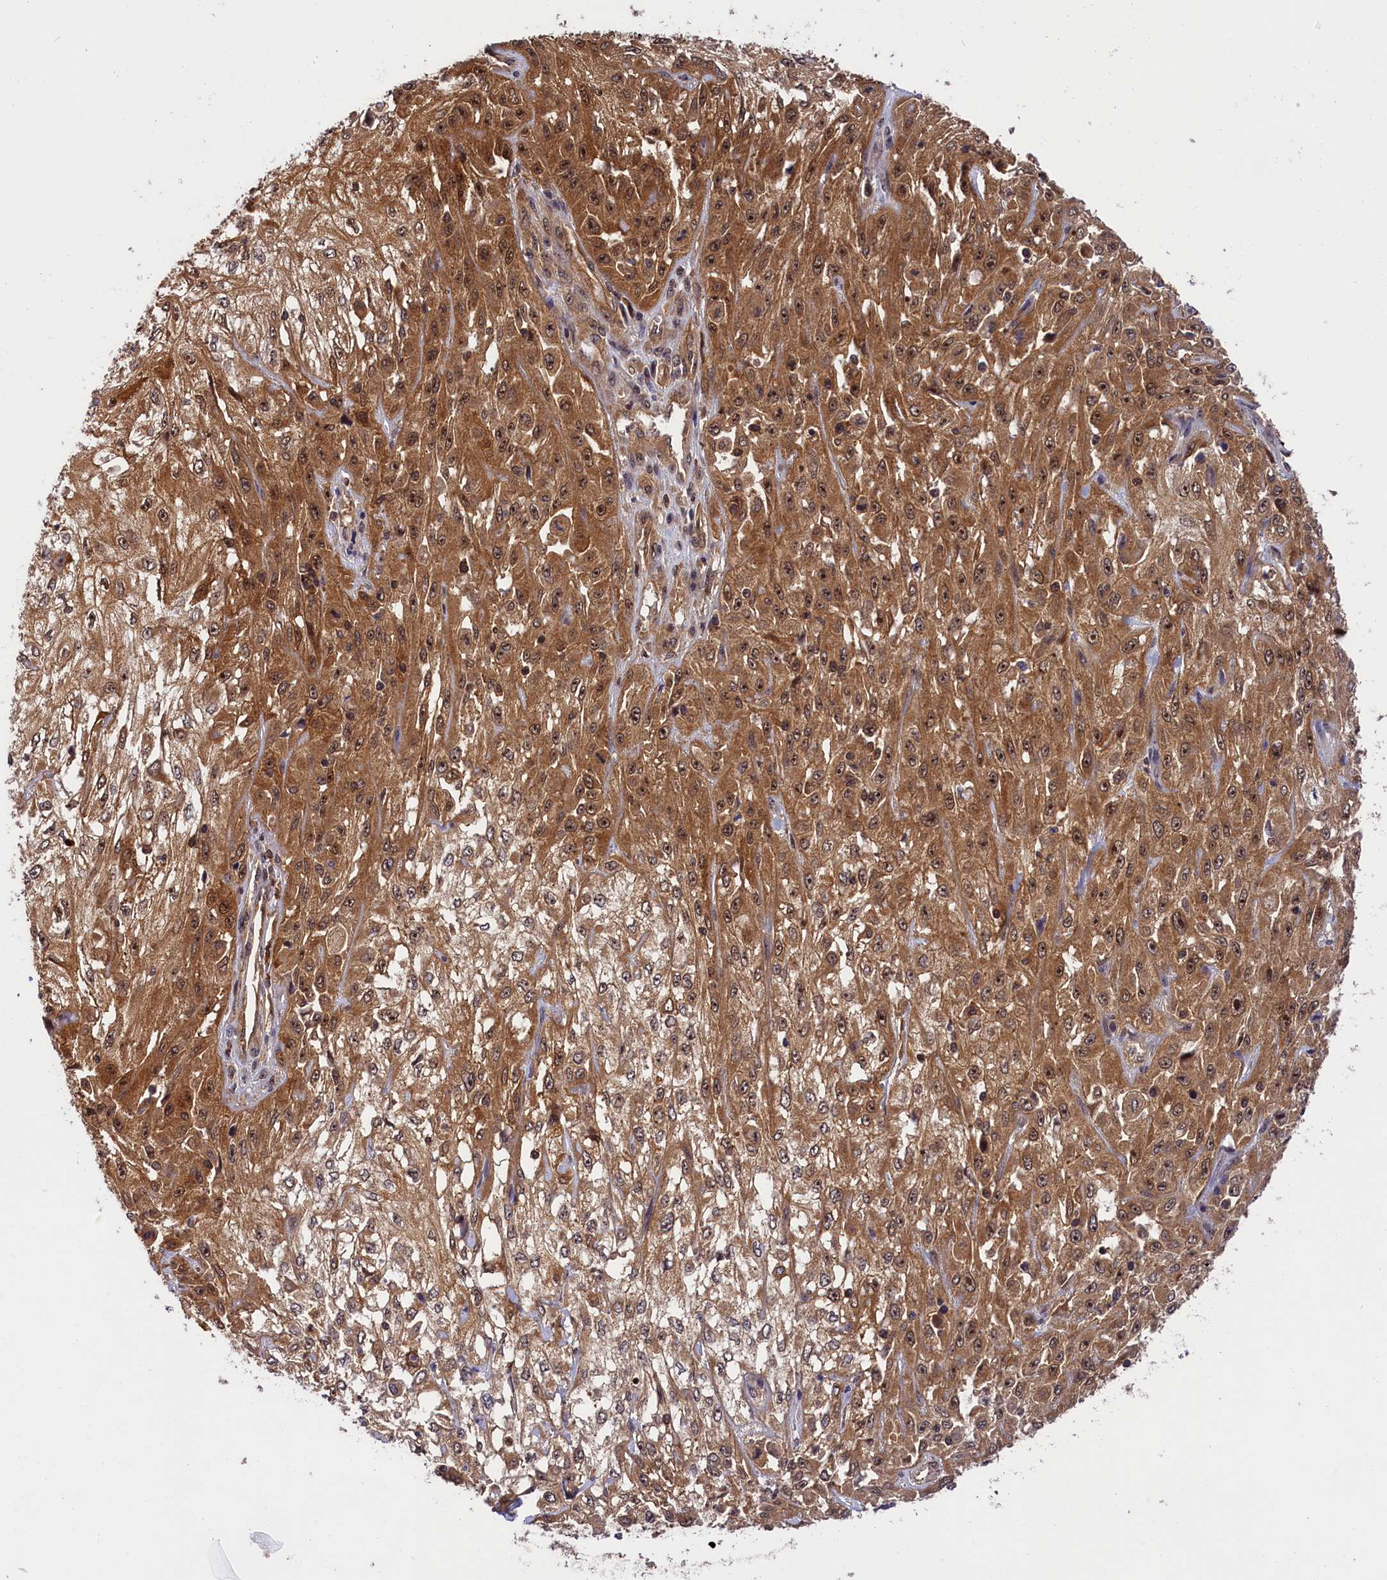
{"staining": {"intensity": "moderate", "quantity": ">75%", "location": "cytoplasmic/membranous,nuclear"}, "tissue": "skin cancer", "cell_type": "Tumor cells", "image_type": "cancer", "snomed": [{"axis": "morphology", "description": "Squamous cell carcinoma, NOS"}, {"axis": "morphology", "description": "Squamous cell carcinoma, metastatic, NOS"}, {"axis": "topography", "description": "Skin"}, {"axis": "topography", "description": "Lymph node"}], "caption": "Immunohistochemistry micrograph of human skin cancer (squamous cell carcinoma) stained for a protein (brown), which reveals medium levels of moderate cytoplasmic/membranous and nuclear staining in approximately >75% of tumor cells.", "gene": "EIF6", "patient": {"sex": "male", "age": 75}}